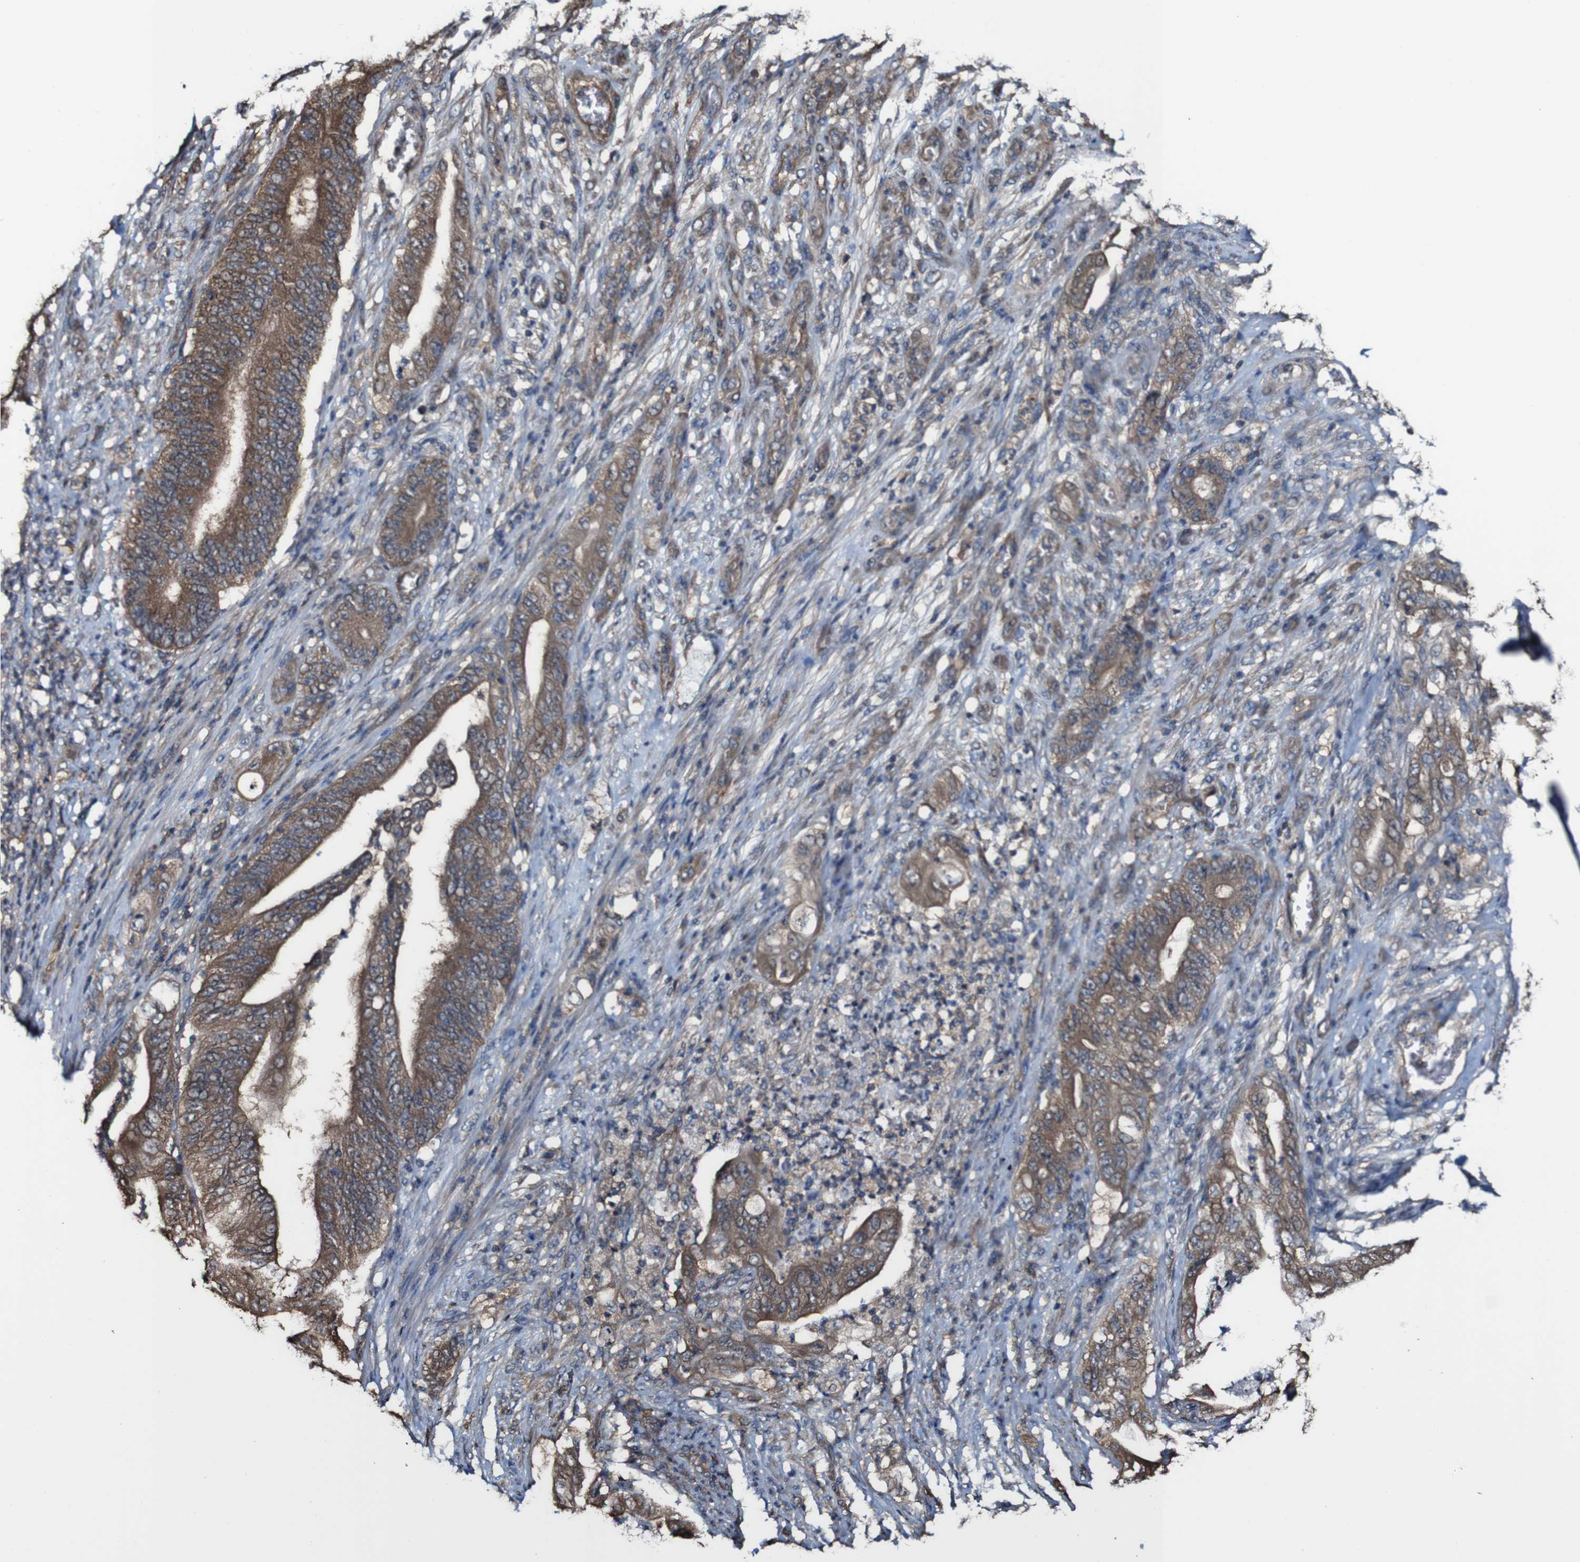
{"staining": {"intensity": "moderate", "quantity": ">75%", "location": "cytoplasmic/membranous"}, "tissue": "stomach cancer", "cell_type": "Tumor cells", "image_type": "cancer", "snomed": [{"axis": "morphology", "description": "Adenocarcinoma, NOS"}, {"axis": "topography", "description": "Stomach"}], "caption": "Stomach cancer (adenocarcinoma) stained with a protein marker shows moderate staining in tumor cells.", "gene": "PTPRR", "patient": {"sex": "female", "age": 73}}